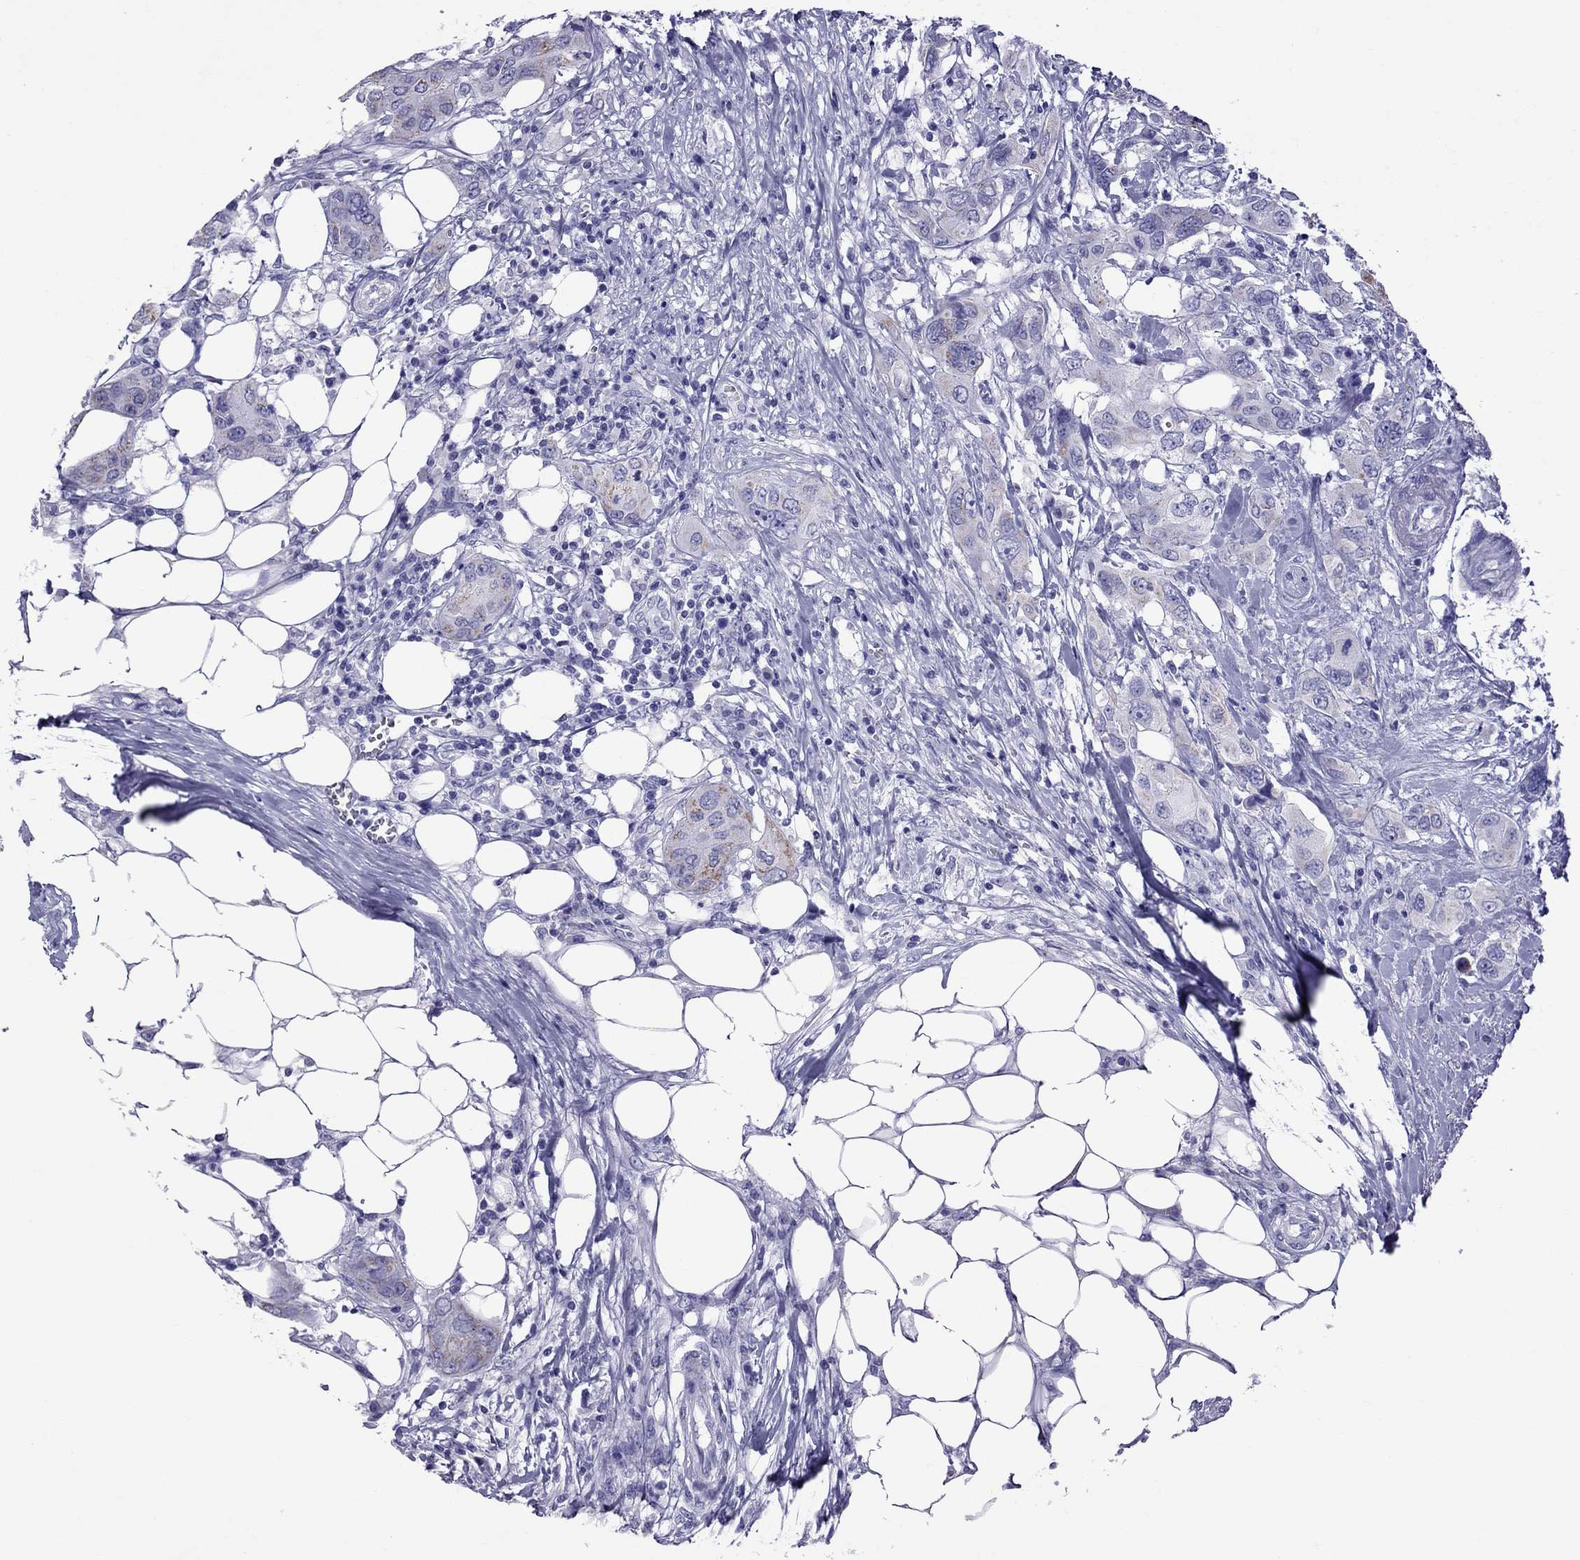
{"staining": {"intensity": "negative", "quantity": "none", "location": "none"}, "tissue": "urothelial cancer", "cell_type": "Tumor cells", "image_type": "cancer", "snomed": [{"axis": "morphology", "description": "Urothelial carcinoma, NOS"}, {"axis": "morphology", "description": "Urothelial carcinoma, High grade"}, {"axis": "topography", "description": "Urinary bladder"}], "caption": "Immunohistochemical staining of human urothelial cancer shows no significant staining in tumor cells.", "gene": "TTLL13", "patient": {"sex": "male", "age": 63}}